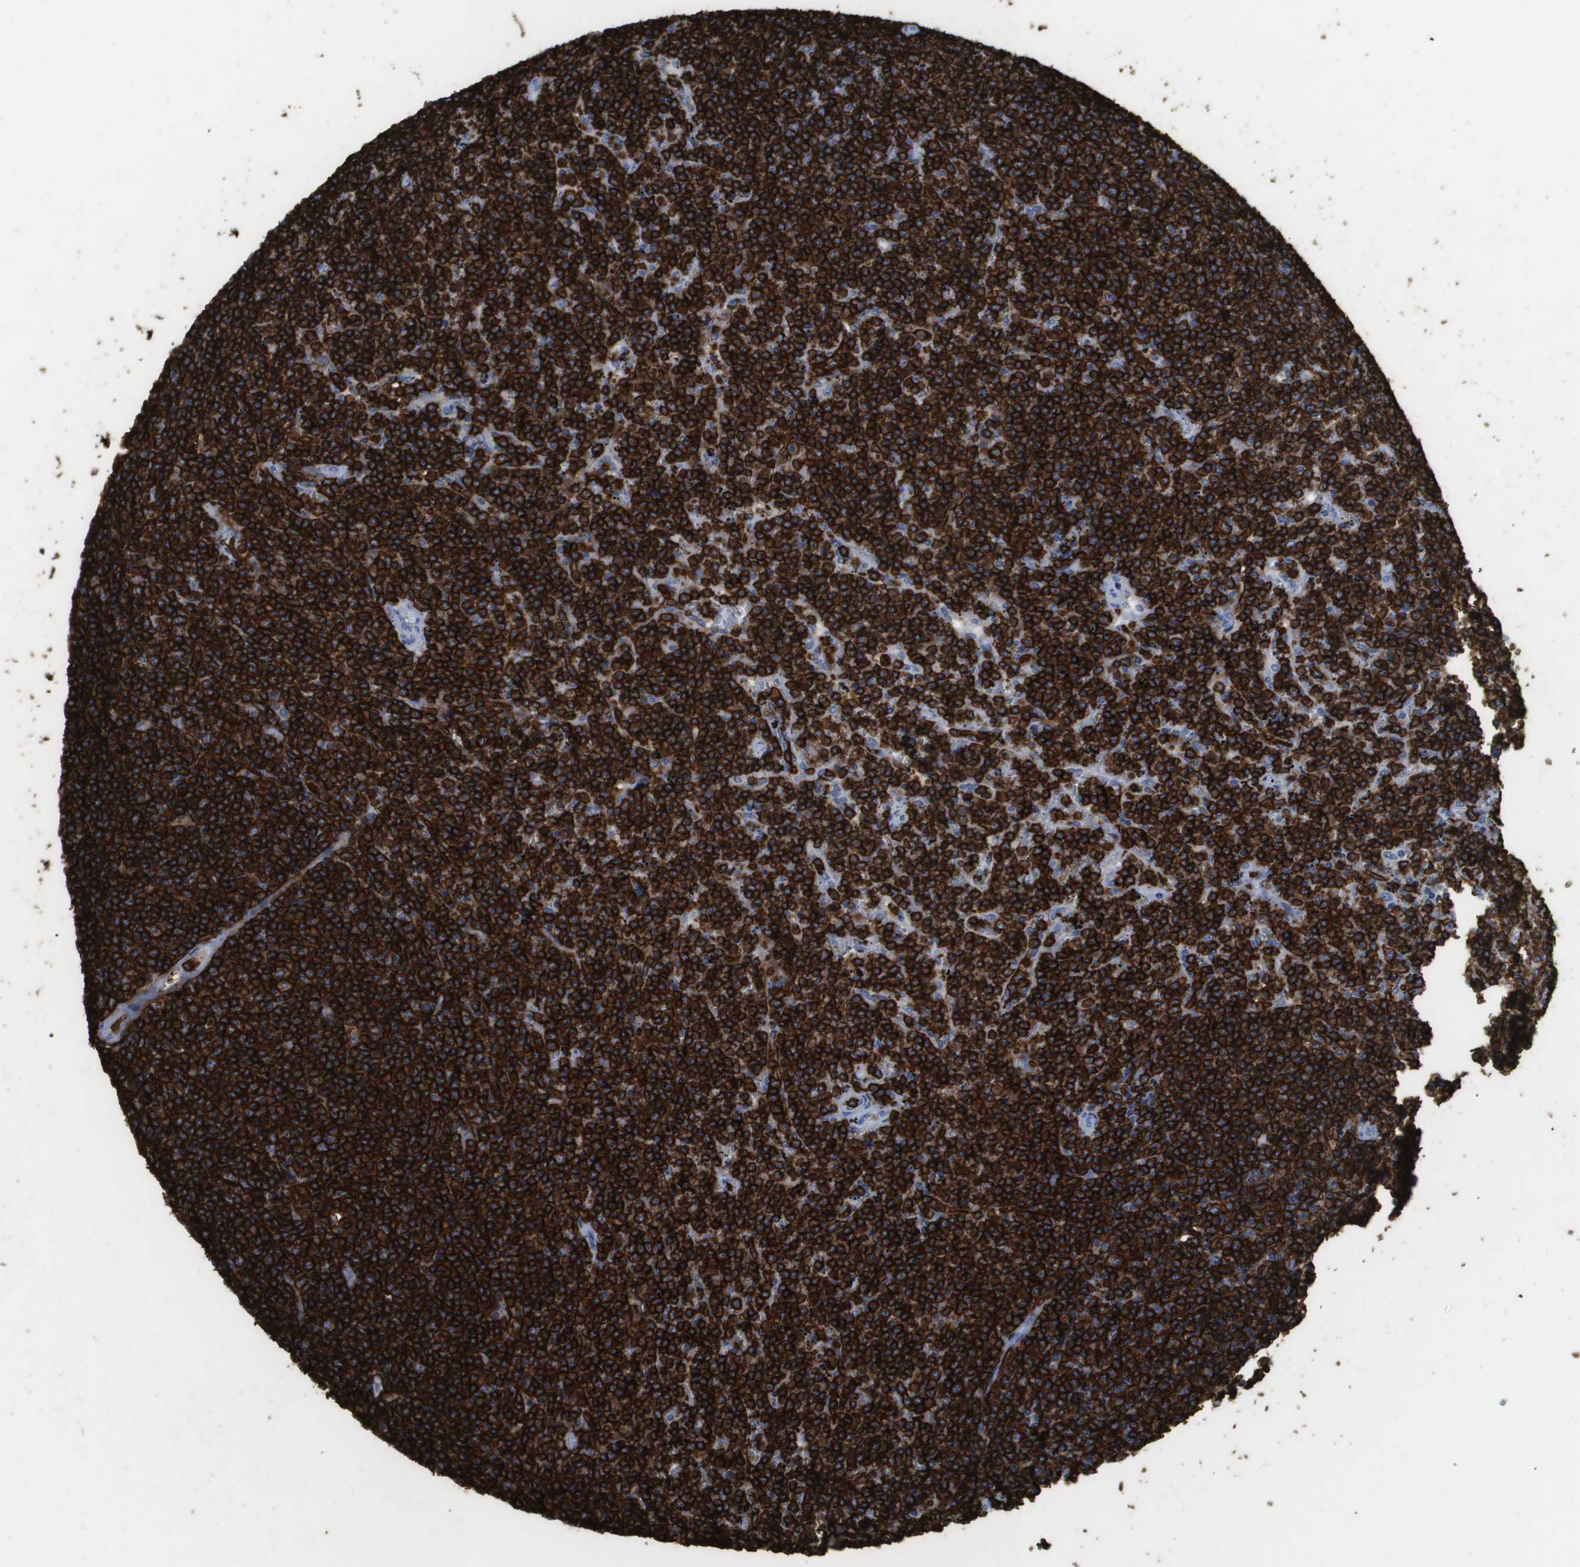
{"staining": {"intensity": "strong", "quantity": ">75%", "location": "cytoplasmic/membranous"}, "tissue": "lymphoma", "cell_type": "Tumor cells", "image_type": "cancer", "snomed": [{"axis": "morphology", "description": "Malignant lymphoma, non-Hodgkin's type, Low grade"}, {"axis": "topography", "description": "Spleen"}], "caption": "Tumor cells reveal high levels of strong cytoplasmic/membranous positivity in about >75% of cells in lymphoma. Nuclei are stained in blue.", "gene": "MS4A1", "patient": {"sex": "female", "age": 19}}